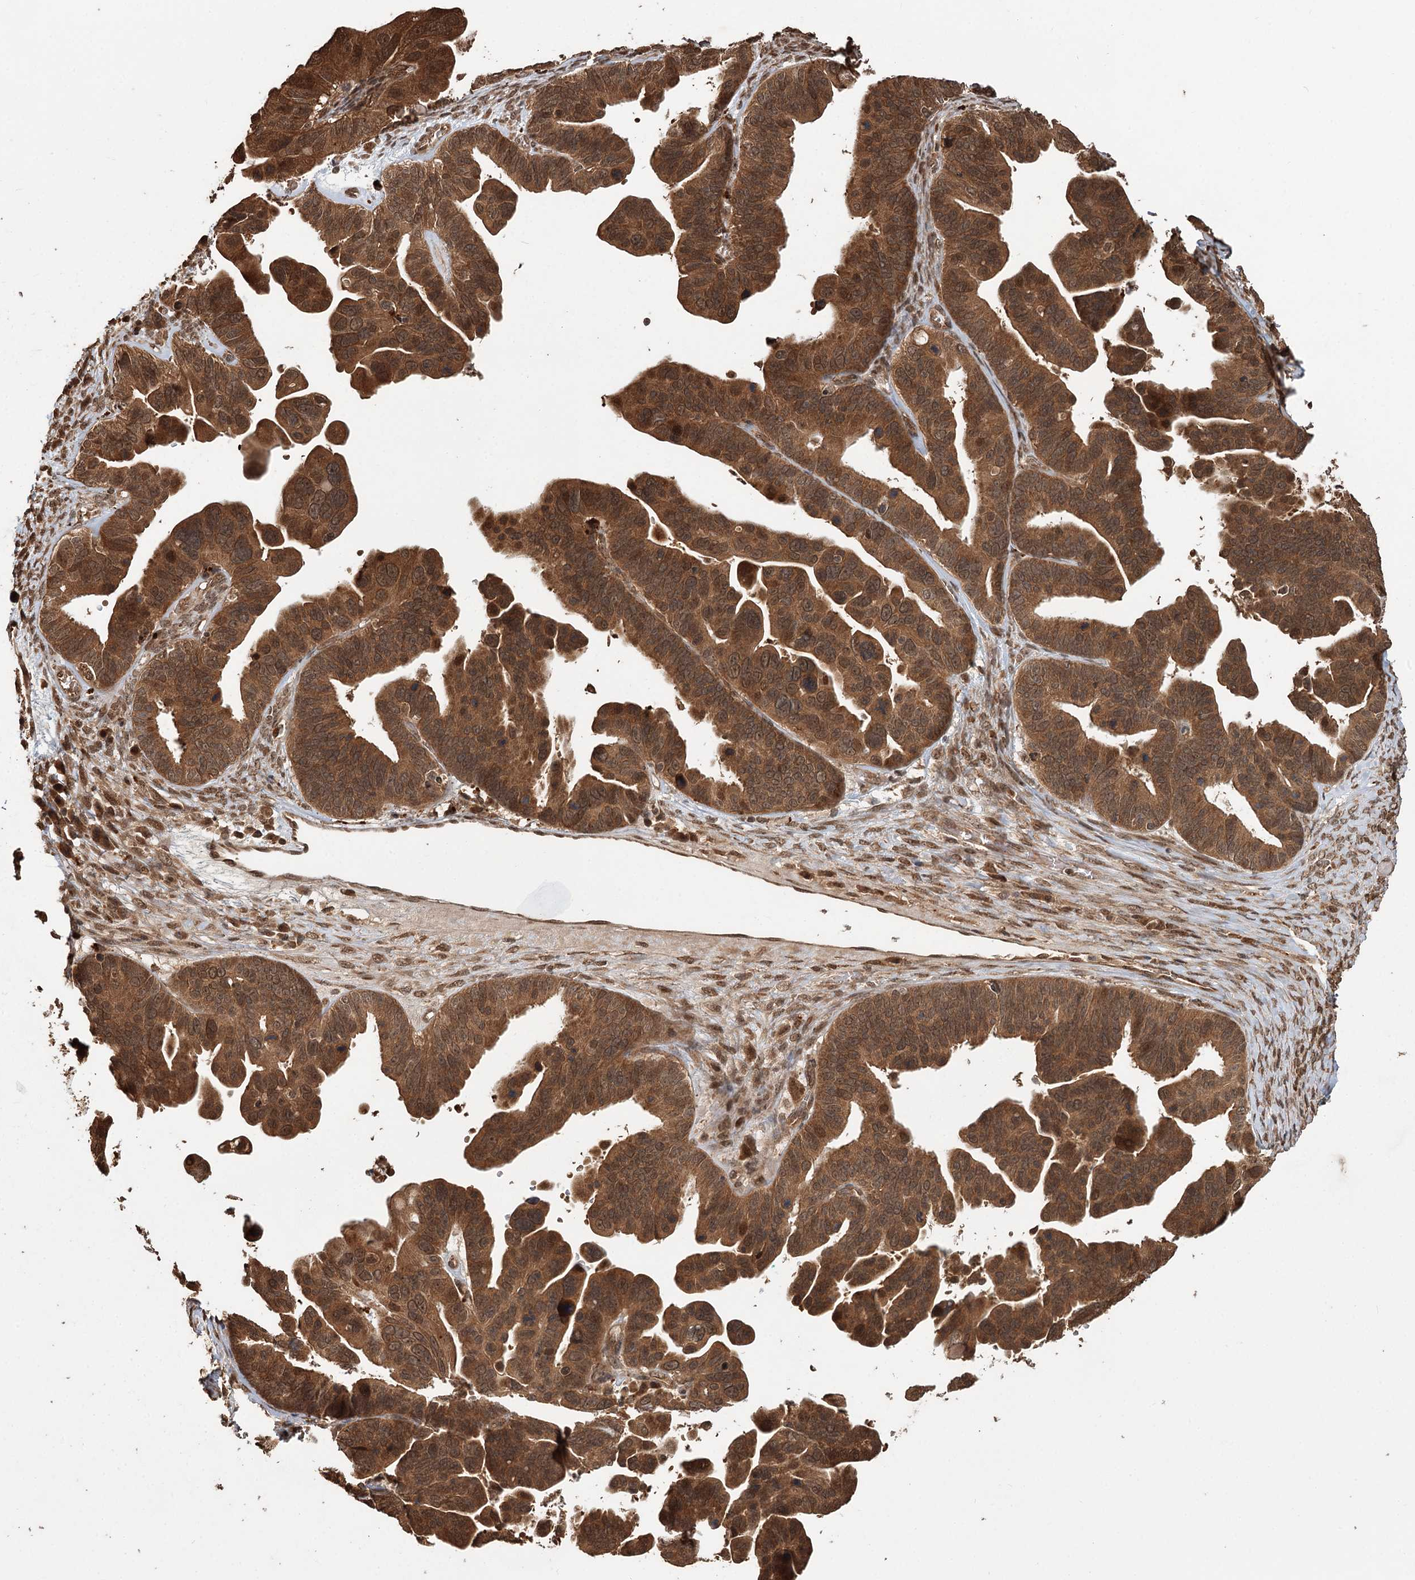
{"staining": {"intensity": "moderate", "quantity": ">75%", "location": "cytoplasmic/membranous,nuclear"}, "tissue": "ovarian cancer", "cell_type": "Tumor cells", "image_type": "cancer", "snomed": [{"axis": "morphology", "description": "Cystadenocarcinoma, serous, NOS"}, {"axis": "topography", "description": "Ovary"}], "caption": "The micrograph demonstrates immunohistochemical staining of ovarian cancer. There is moderate cytoplasmic/membranous and nuclear staining is appreciated in approximately >75% of tumor cells.", "gene": "N6AMT1", "patient": {"sex": "female", "age": 56}}